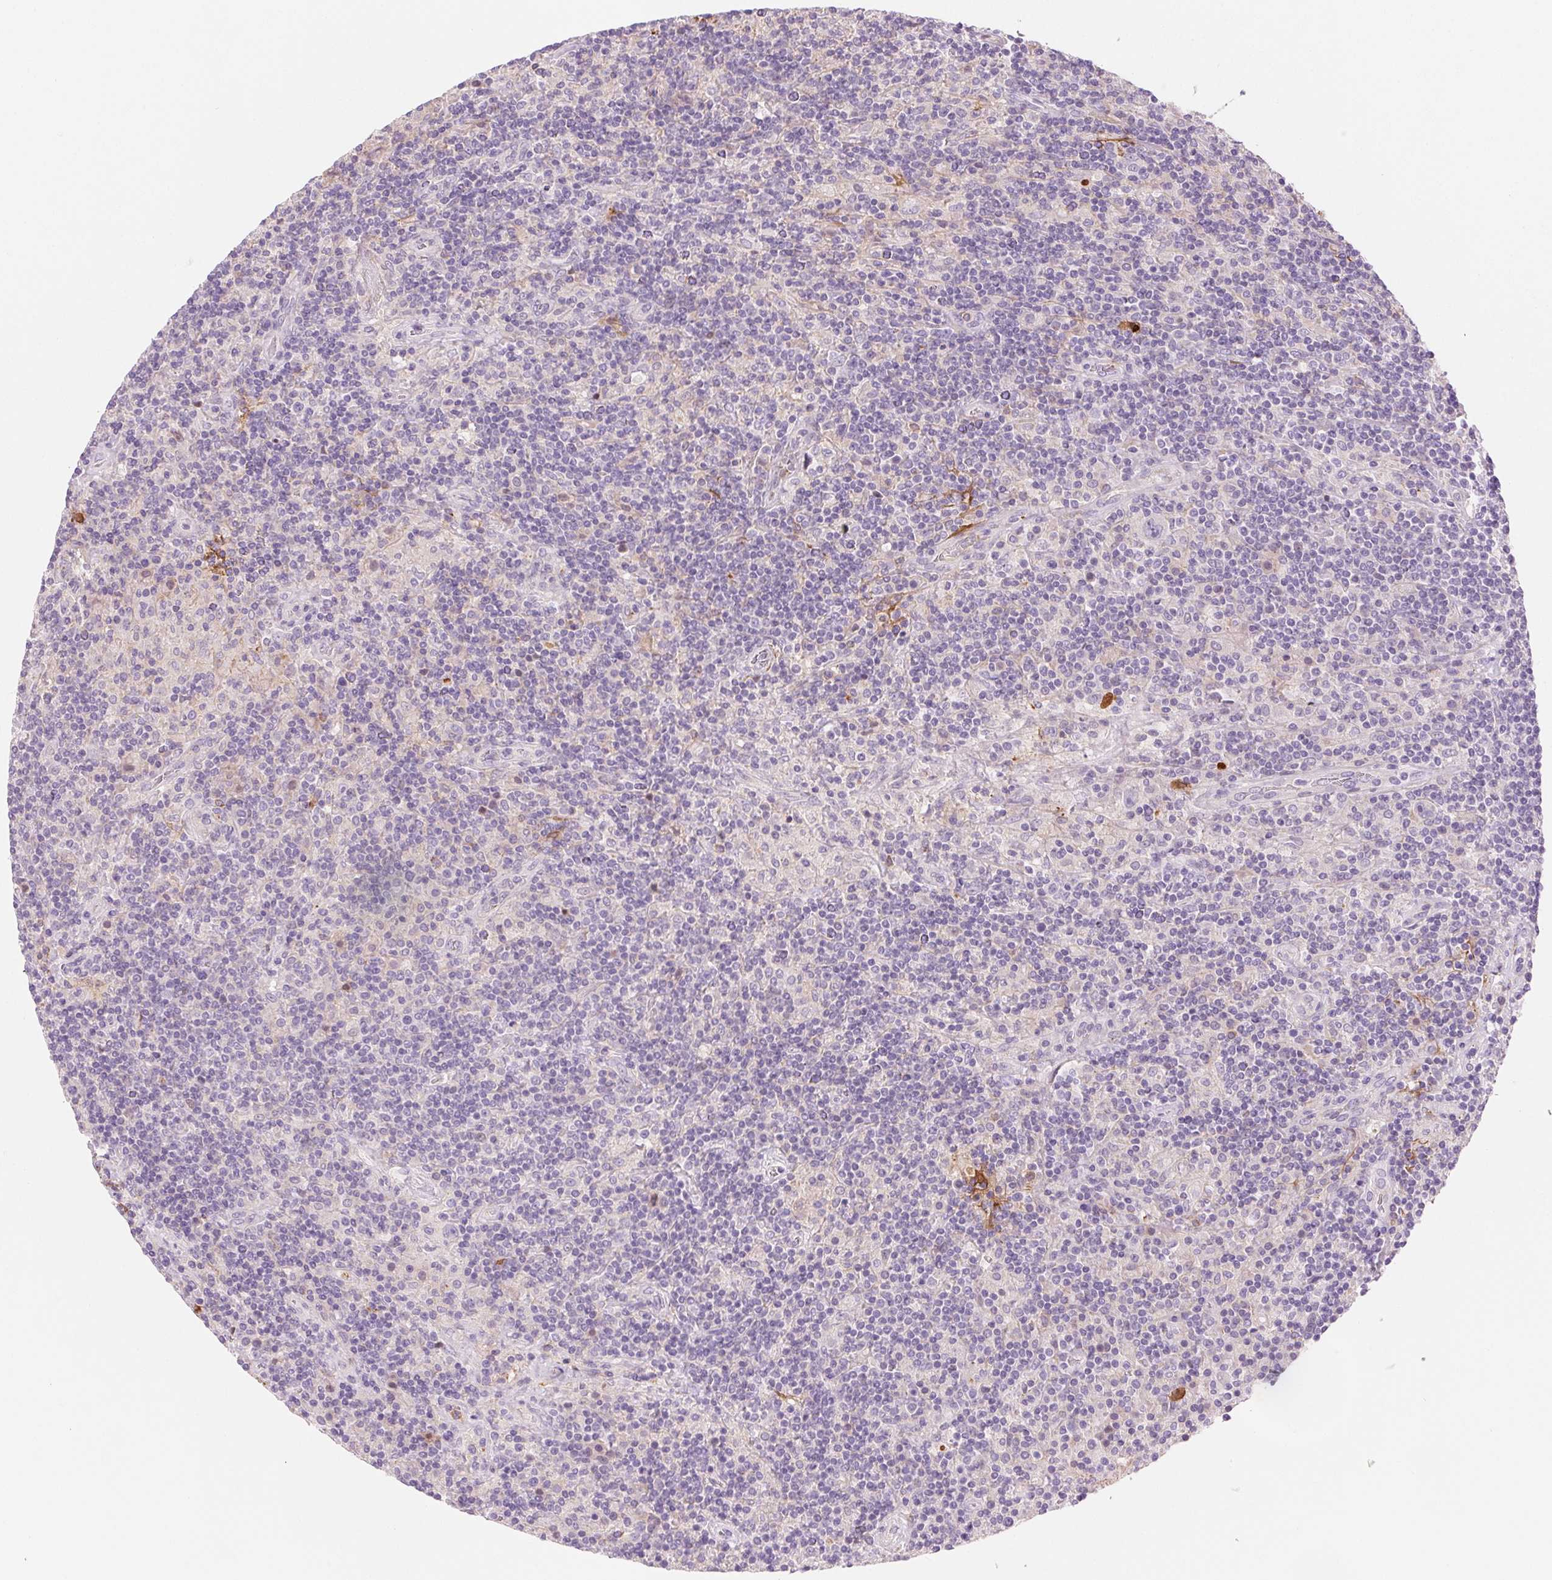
{"staining": {"intensity": "negative", "quantity": "none", "location": "none"}, "tissue": "lymphoma", "cell_type": "Tumor cells", "image_type": "cancer", "snomed": [{"axis": "morphology", "description": "Hodgkin's disease, NOS"}, {"axis": "topography", "description": "Lymph node"}], "caption": "An image of lymphoma stained for a protein displays no brown staining in tumor cells.", "gene": "FGA", "patient": {"sex": "male", "age": 70}}